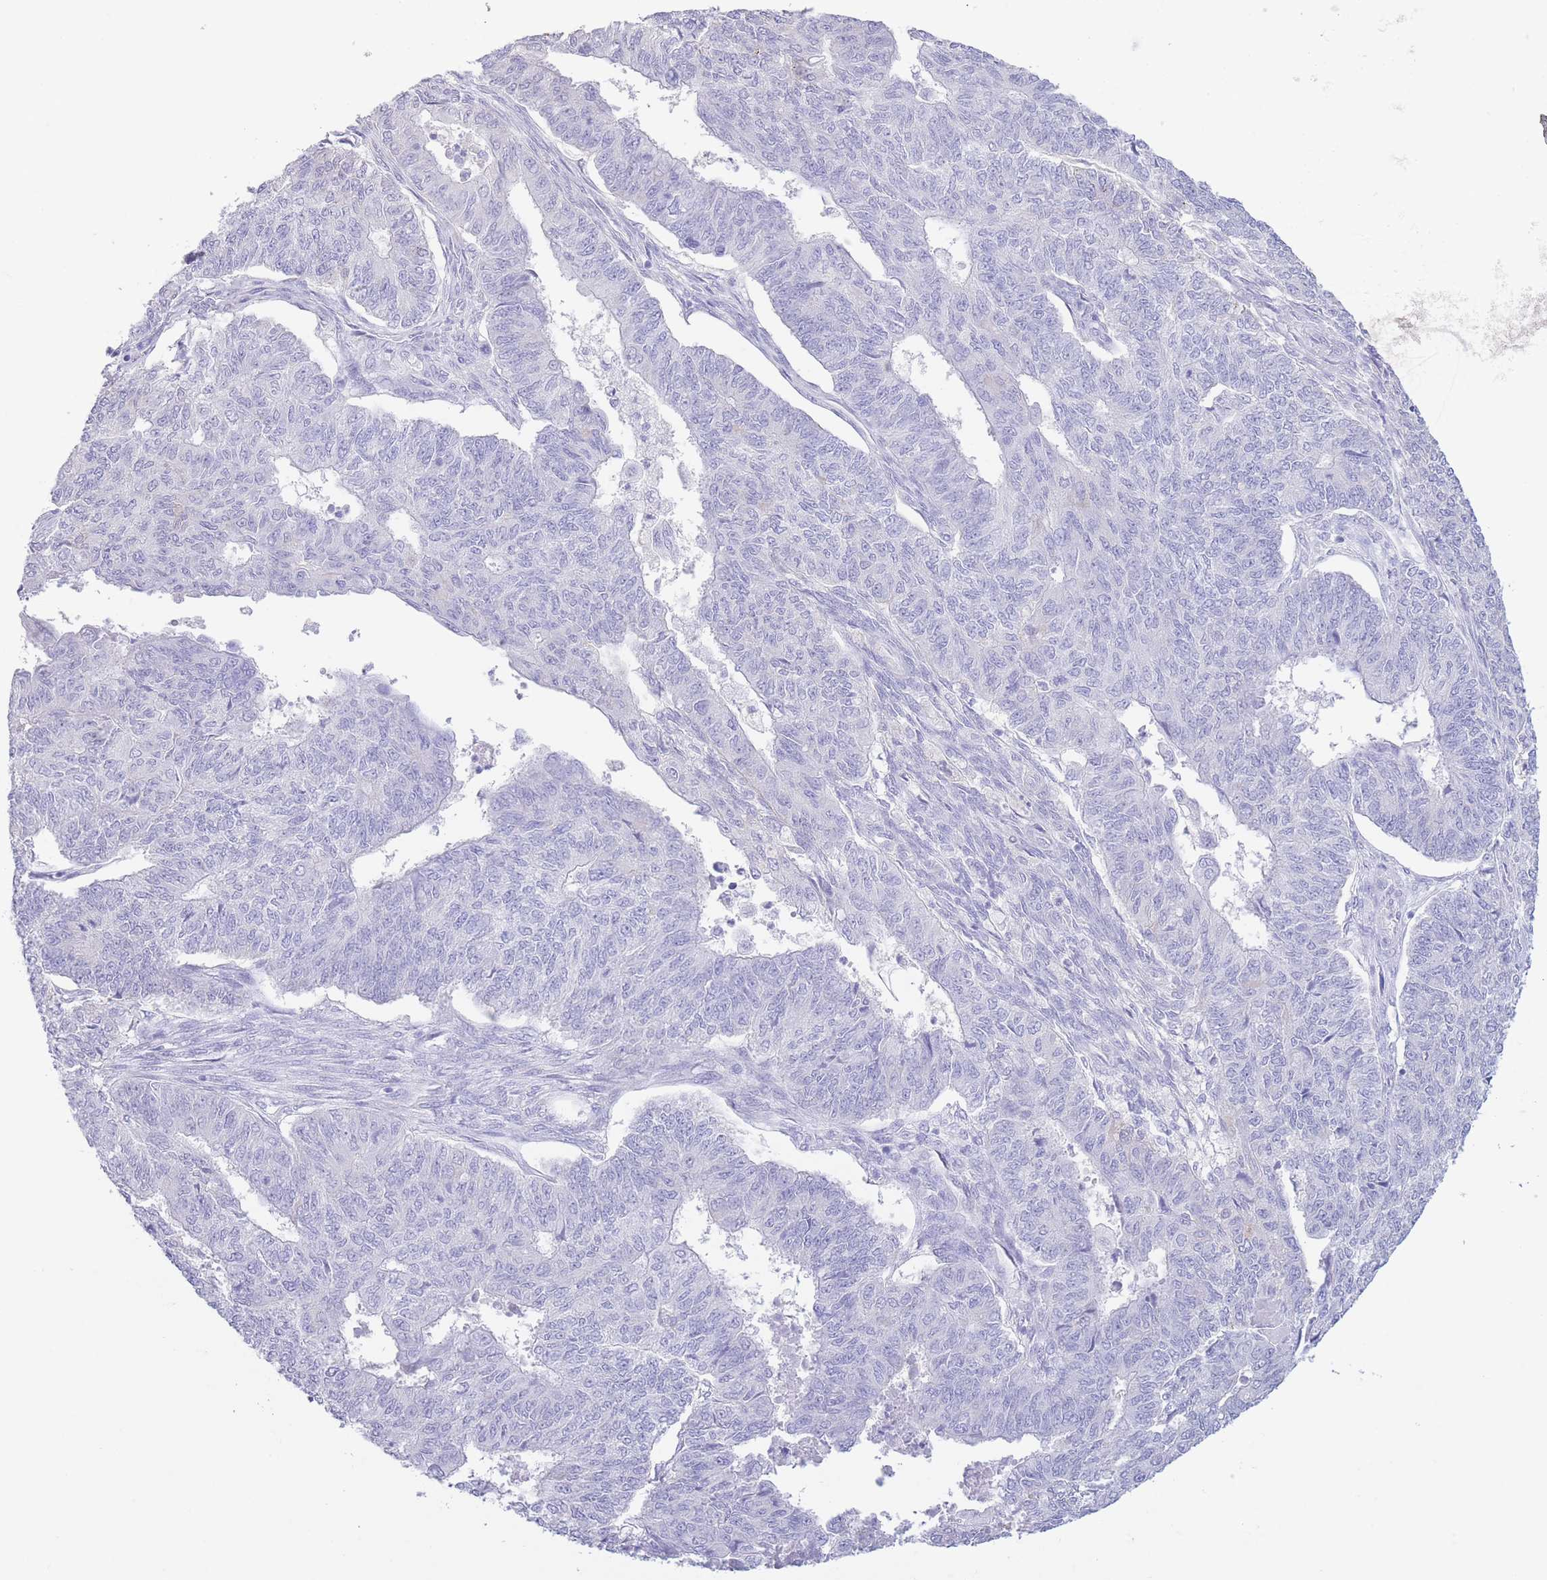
{"staining": {"intensity": "negative", "quantity": "none", "location": "none"}, "tissue": "endometrial cancer", "cell_type": "Tumor cells", "image_type": "cancer", "snomed": [{"axis": "morphology", "description": "Adenocarcinoma, NOS"}, {"axis": "topography", "description": "Endometrium"}], "caption": "Protein analysis of endometrial cancer (adenocarcinoma) reveals no significant positivity in tumor cells.", "gene": "PKLR", "patient": {"sex": "female", "age": 32}}